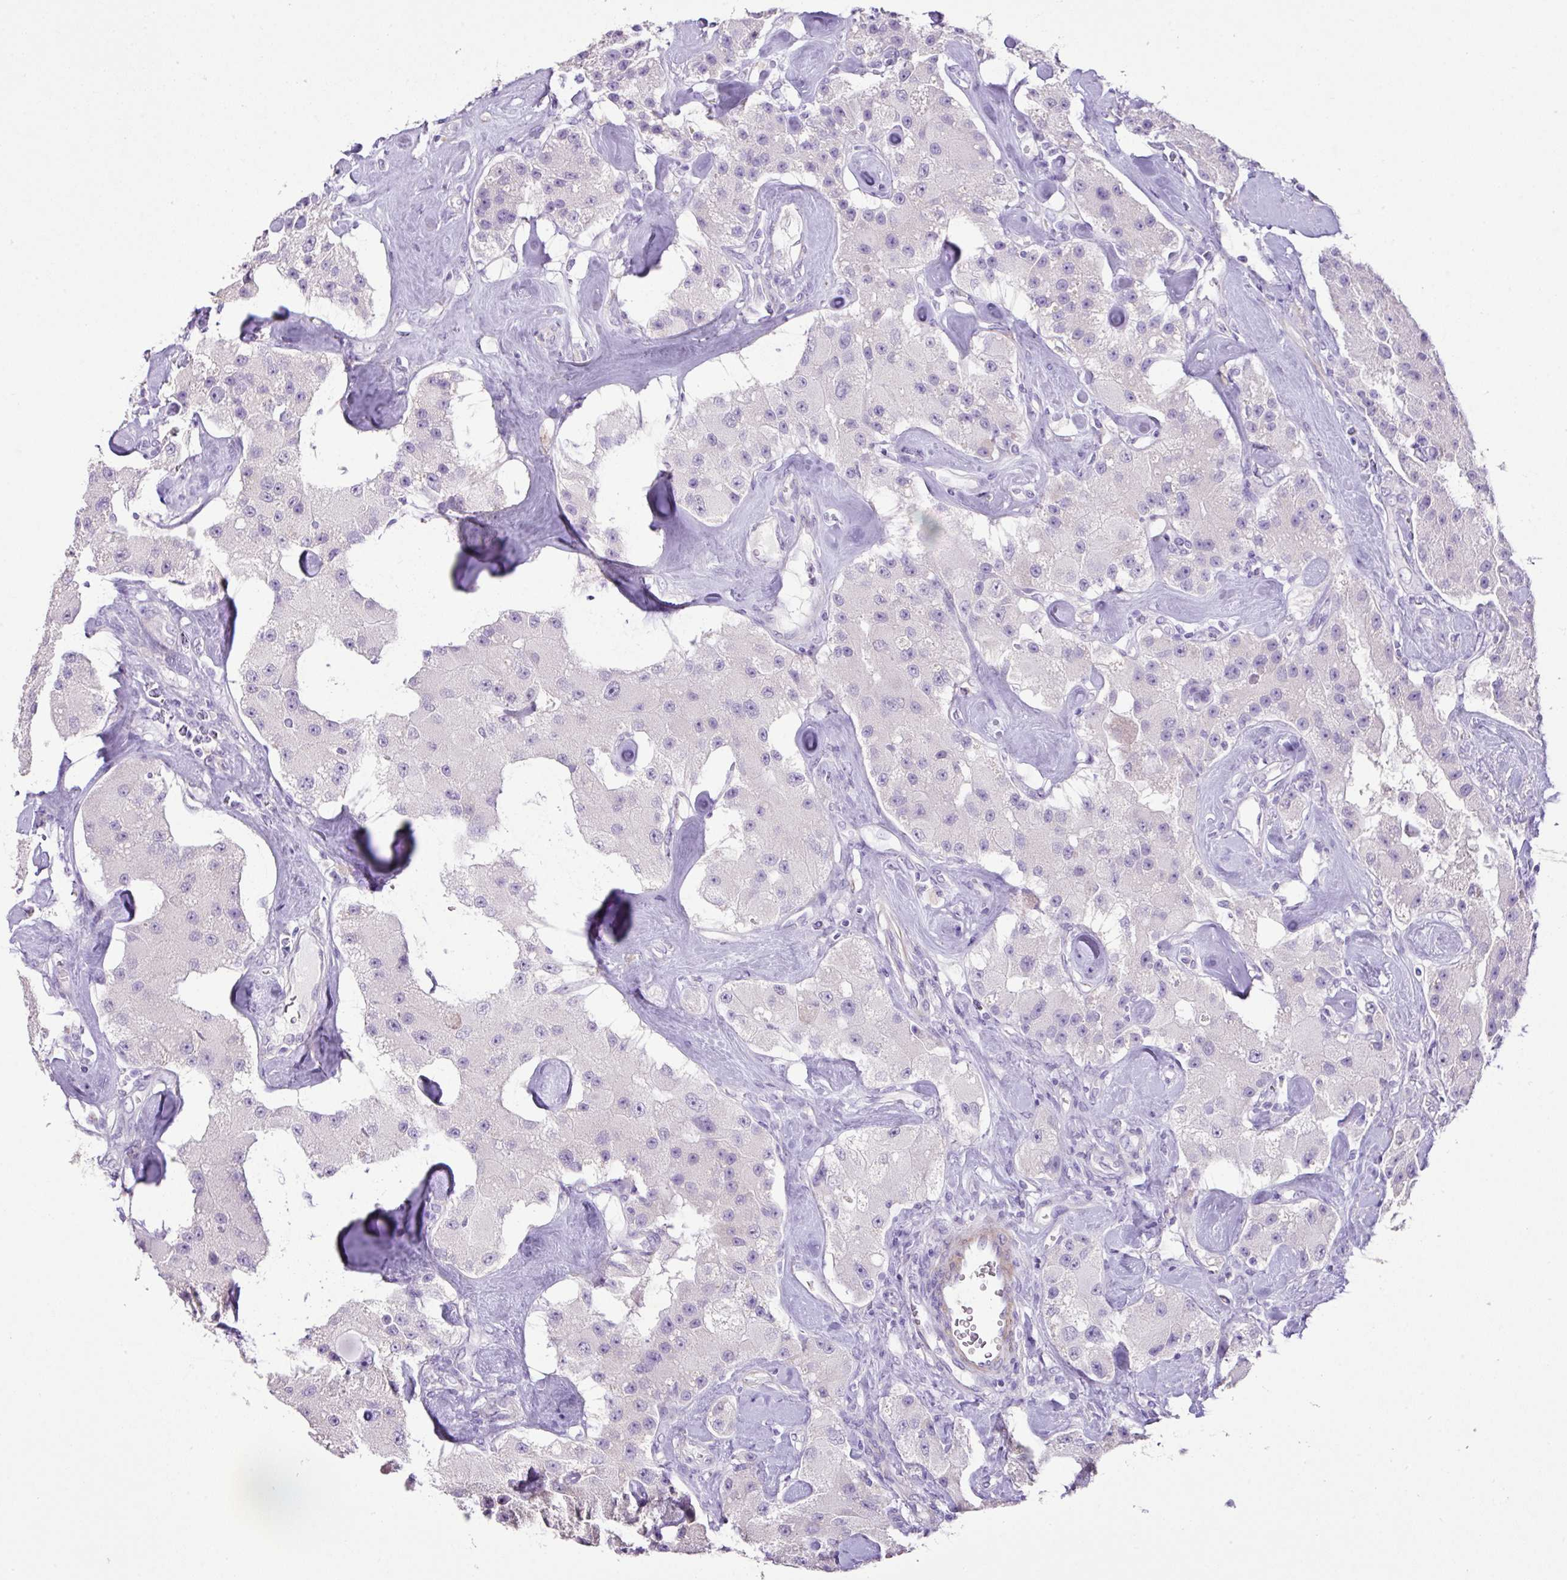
{"staining": {"intensity": "negative", "quantity": "none", "location": "none"}, "tissue": "carcinoid", "cell_type": "Tumor cells", "image_type": "cancer", "snomed": [{"axis": "morphology", "description": "Carcinoid, malignant, NOS"}, {"axis": "topography", "description": "Pancreas"}], "caption": "An immunohistochemistry (IHC) photomicrograph of carcinoid (malignant) is shown. There is no staining in tumor cells of carcinoid (malignant). (Brightfield microscopy of DAB immunohistochemistry at high magnification).", "gene": "DIP2A", "patient": {"sex": "male", "age": 41}}